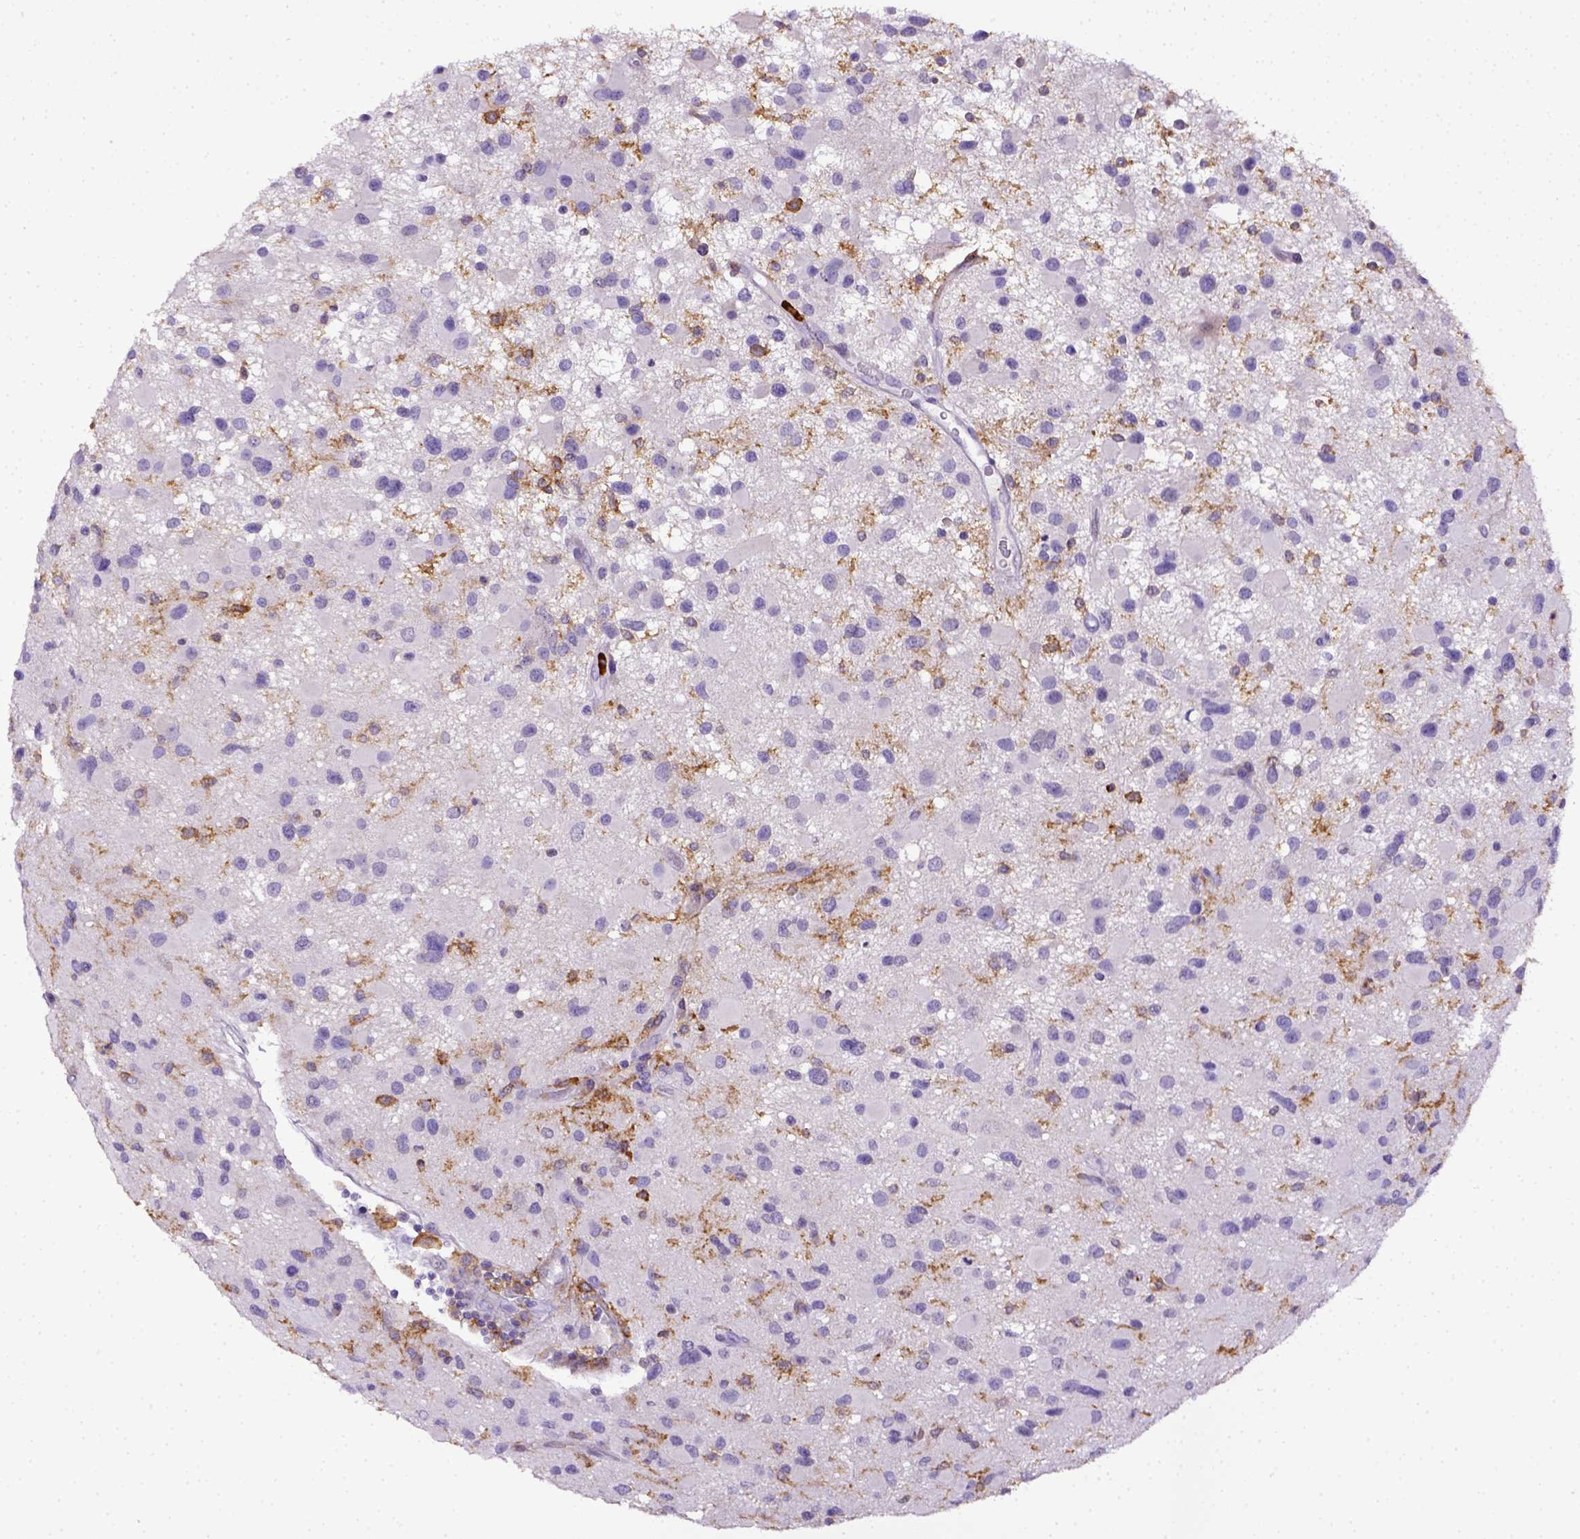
{"staining": {"intensity": "negative", "quantity": "none", "location": "none"}, "tissue": "glioma", "cell_type": "Tumor cells", "image_type": "cancer", "snomed": [{"axis": "morphology", "description": "Glioma, malignant, Low grade"}, {"axis": "topography", "description": "Brain"}], "caption": "Immunohistochemical staining of human glioma demonstrates no significant staining in tumor cells. Brightfield microscopy of IHC stained with DAB (3,3'-diaminobenzidine) (brown) and hematoxylin (blue), captured at high magnification.", "gene": "ITGAM", "patient": {"sex": "female", "age": 32}}